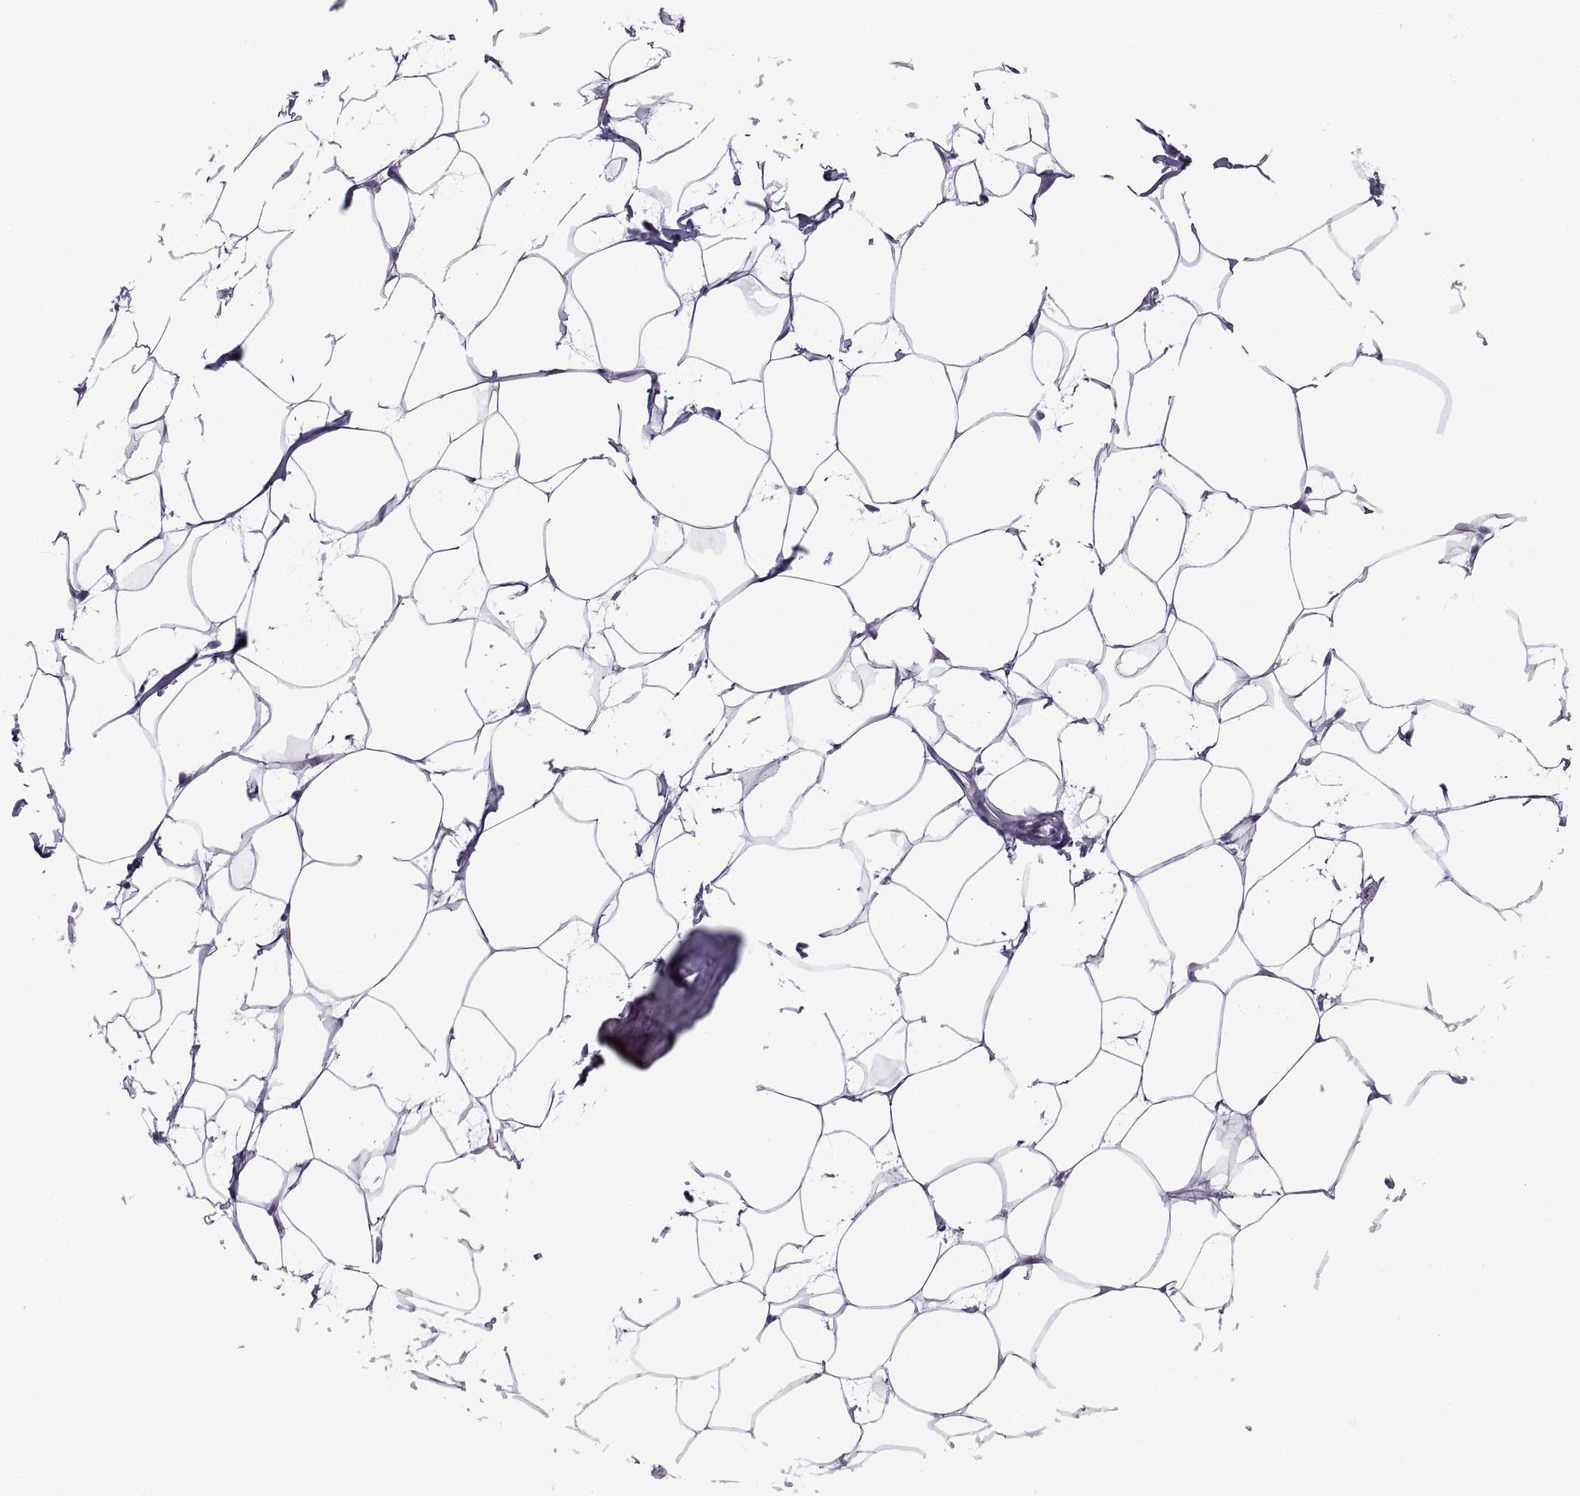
{"staining": {"intensity": "negative", "quantity": "none", "location": "none"}, "tissue": "breast", "cell_type": "Adipocytes", "image_type": "normal", "snomed": [{"axis": "morphology", "description": "Normal tissue, NOS"}, {"axis": "topography", "description": "Breast"}], "caption": "There is no significant expression in adipocytes of breast. (DAB immunohistochemistry, high magnification).", "gene": "C3orf22", "patient": {"sex": "female", "age": 32}}